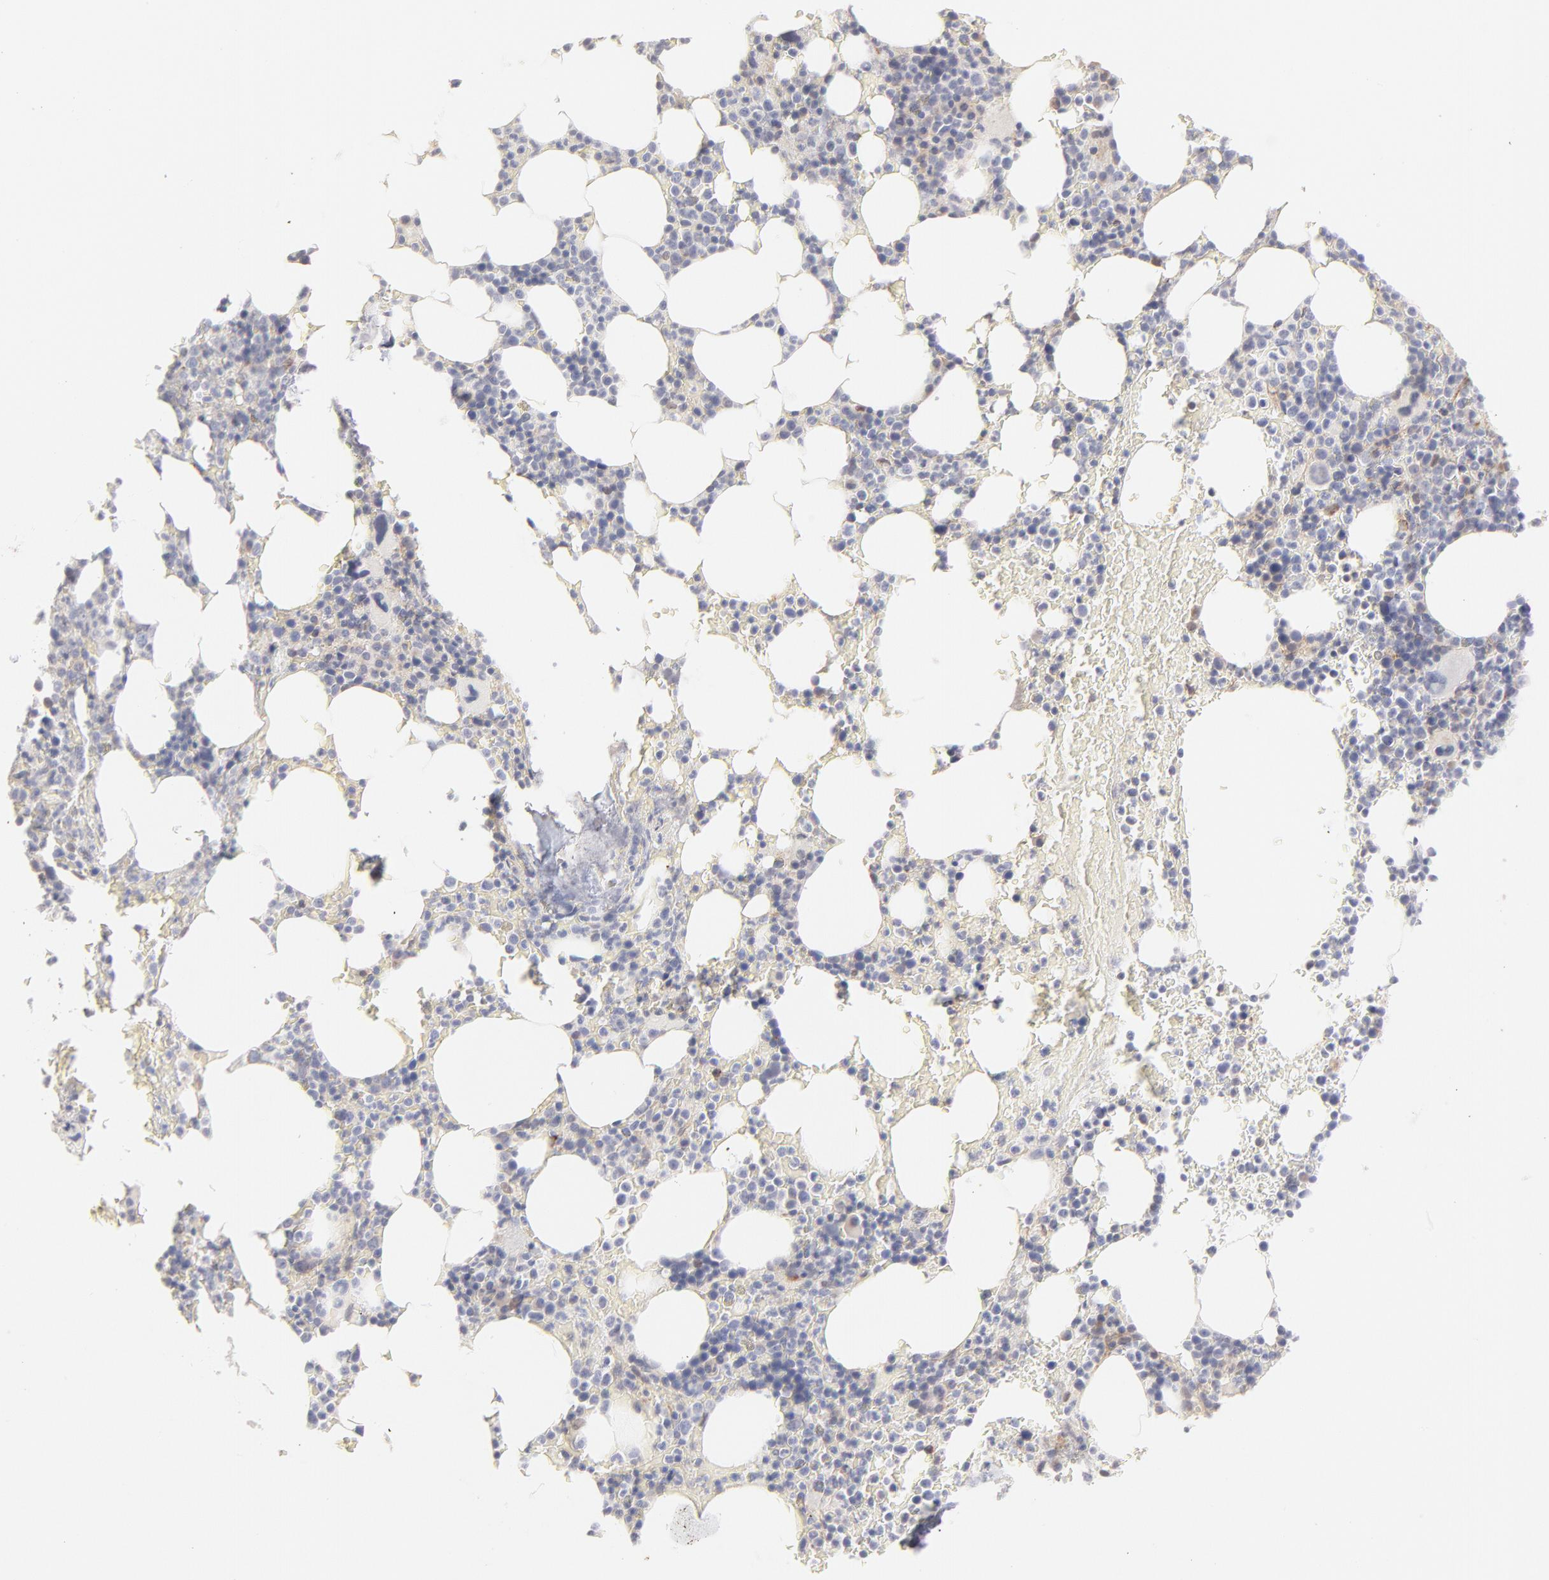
{"staining": {"intensity": "weak", "quantity": "<25%", "location": "cytoplasmic/membranous"}, "tissue": "bone marrow", "cell_type": "Hematopoietic cells", "image_type": "normal", "snomed": [{"axis": "morphology", "description": "Normal tissue, NOS"}, {"axis": "topography", "description": "Bone marrow"}], "caption": "Immunohistochemical staining of benign bone marrow demonstrates no significant positivity in hematopoietic cells. Brightfield microscopy of immunohistochemistry stained with DAB (3,3'-diaminobenzidine) (brown) and hematoxylin (blue), captured at high magnification.", "gene": "ELF3", "patient": {"sex": "female", "age": 66}}